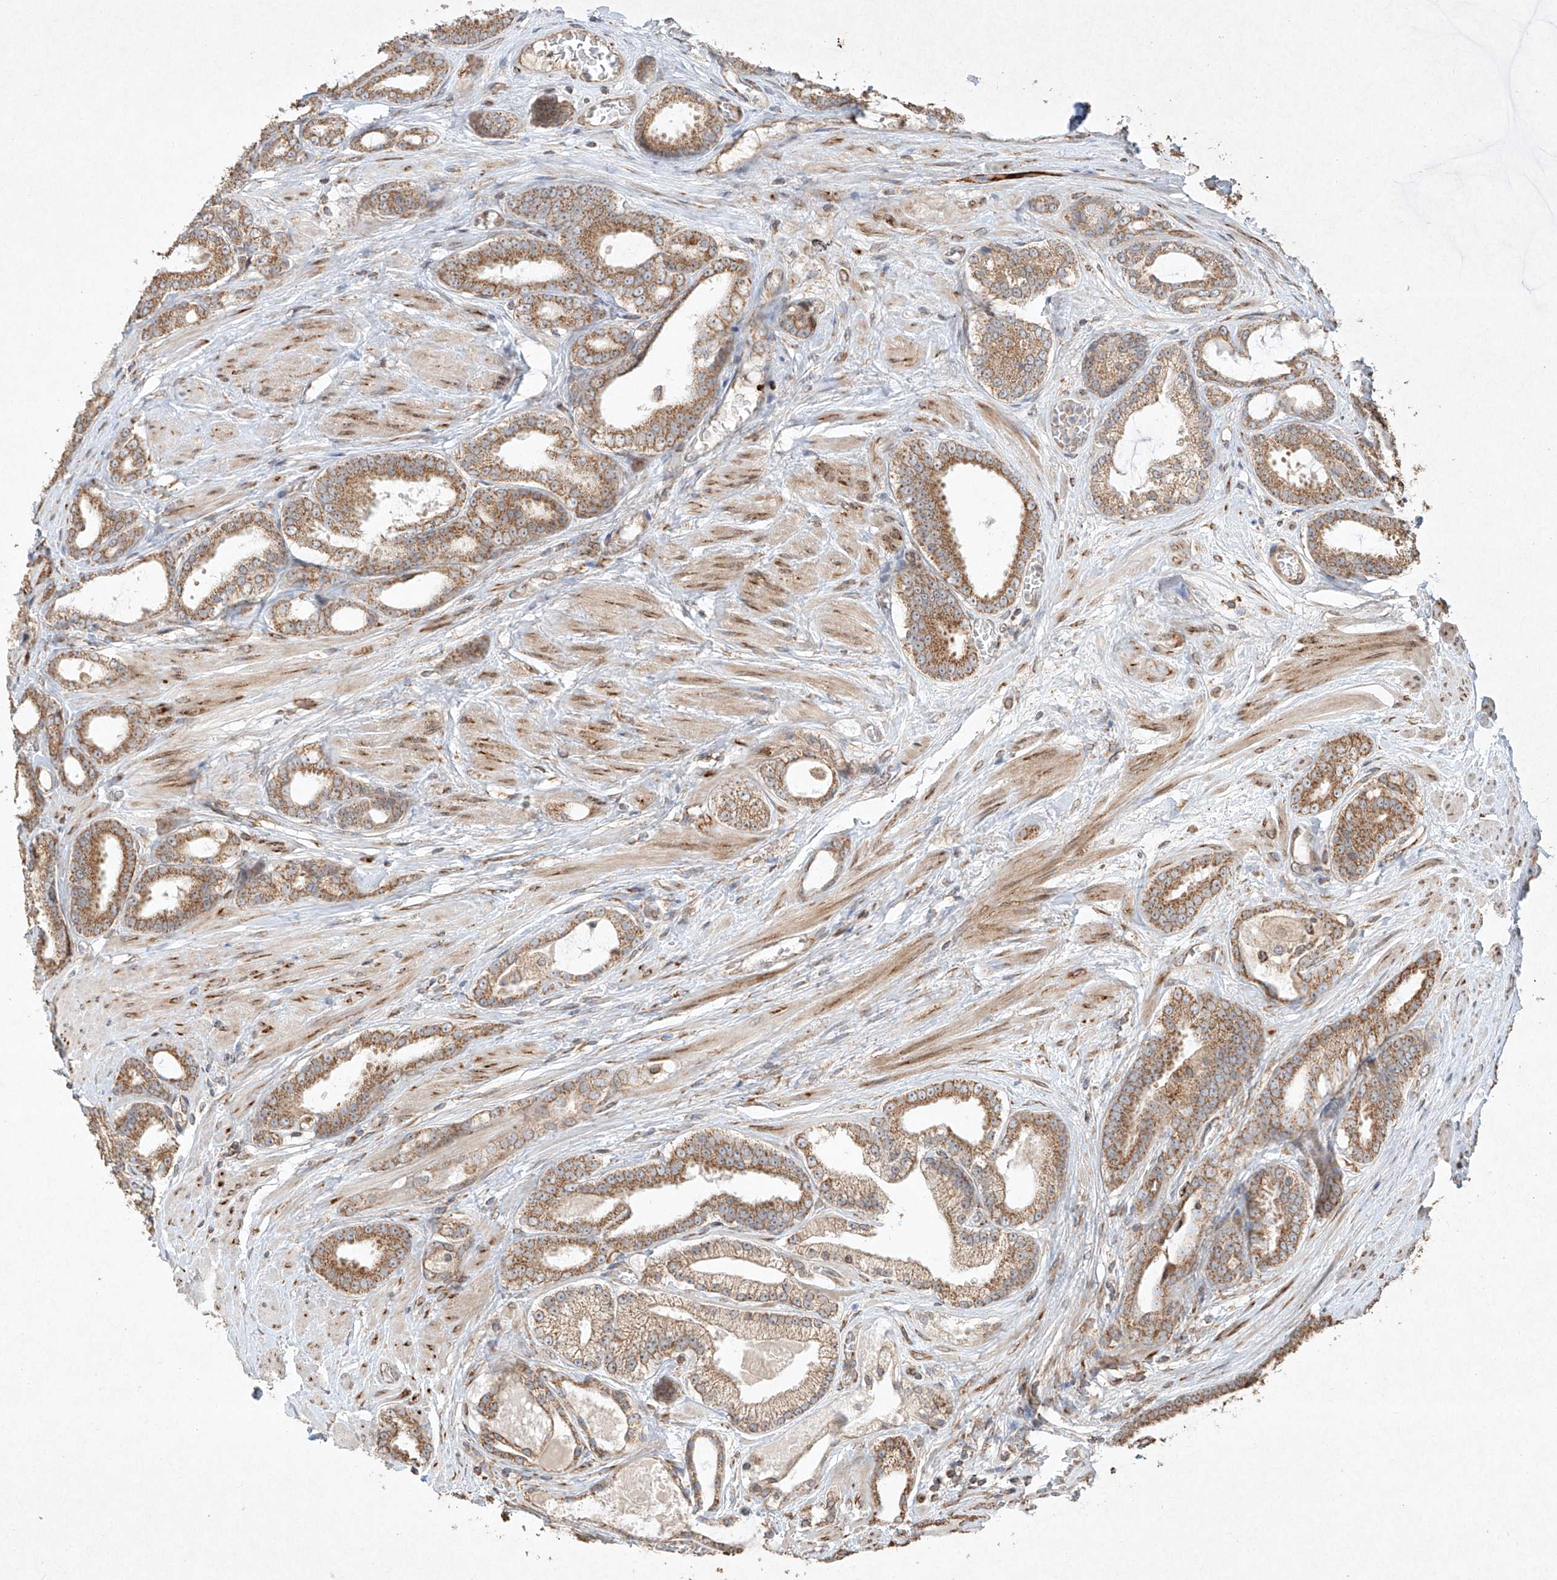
{"staining": {"intensity": "moderate", "quantity": ">75%", "location": "cytoplasmic/membranous"}, "tissue": "prostate cancer", "cell_type": "Tumor cells", "image_type": "cancer", "snomed": [{"axis": "morphology", "description": "Adenocarcinoma, High grade"}, {"axis": "topography", "description": "Prostate"}], "caption": "The photomicrograph exhibits staining of prostate high-grade adenocarcinoma, revealing moderate cytoplasmic/membranous protein expression (brown color) within tumor cells.", "gene": "SEMA3B", "patient": {"sex": "male", "age": 60}}